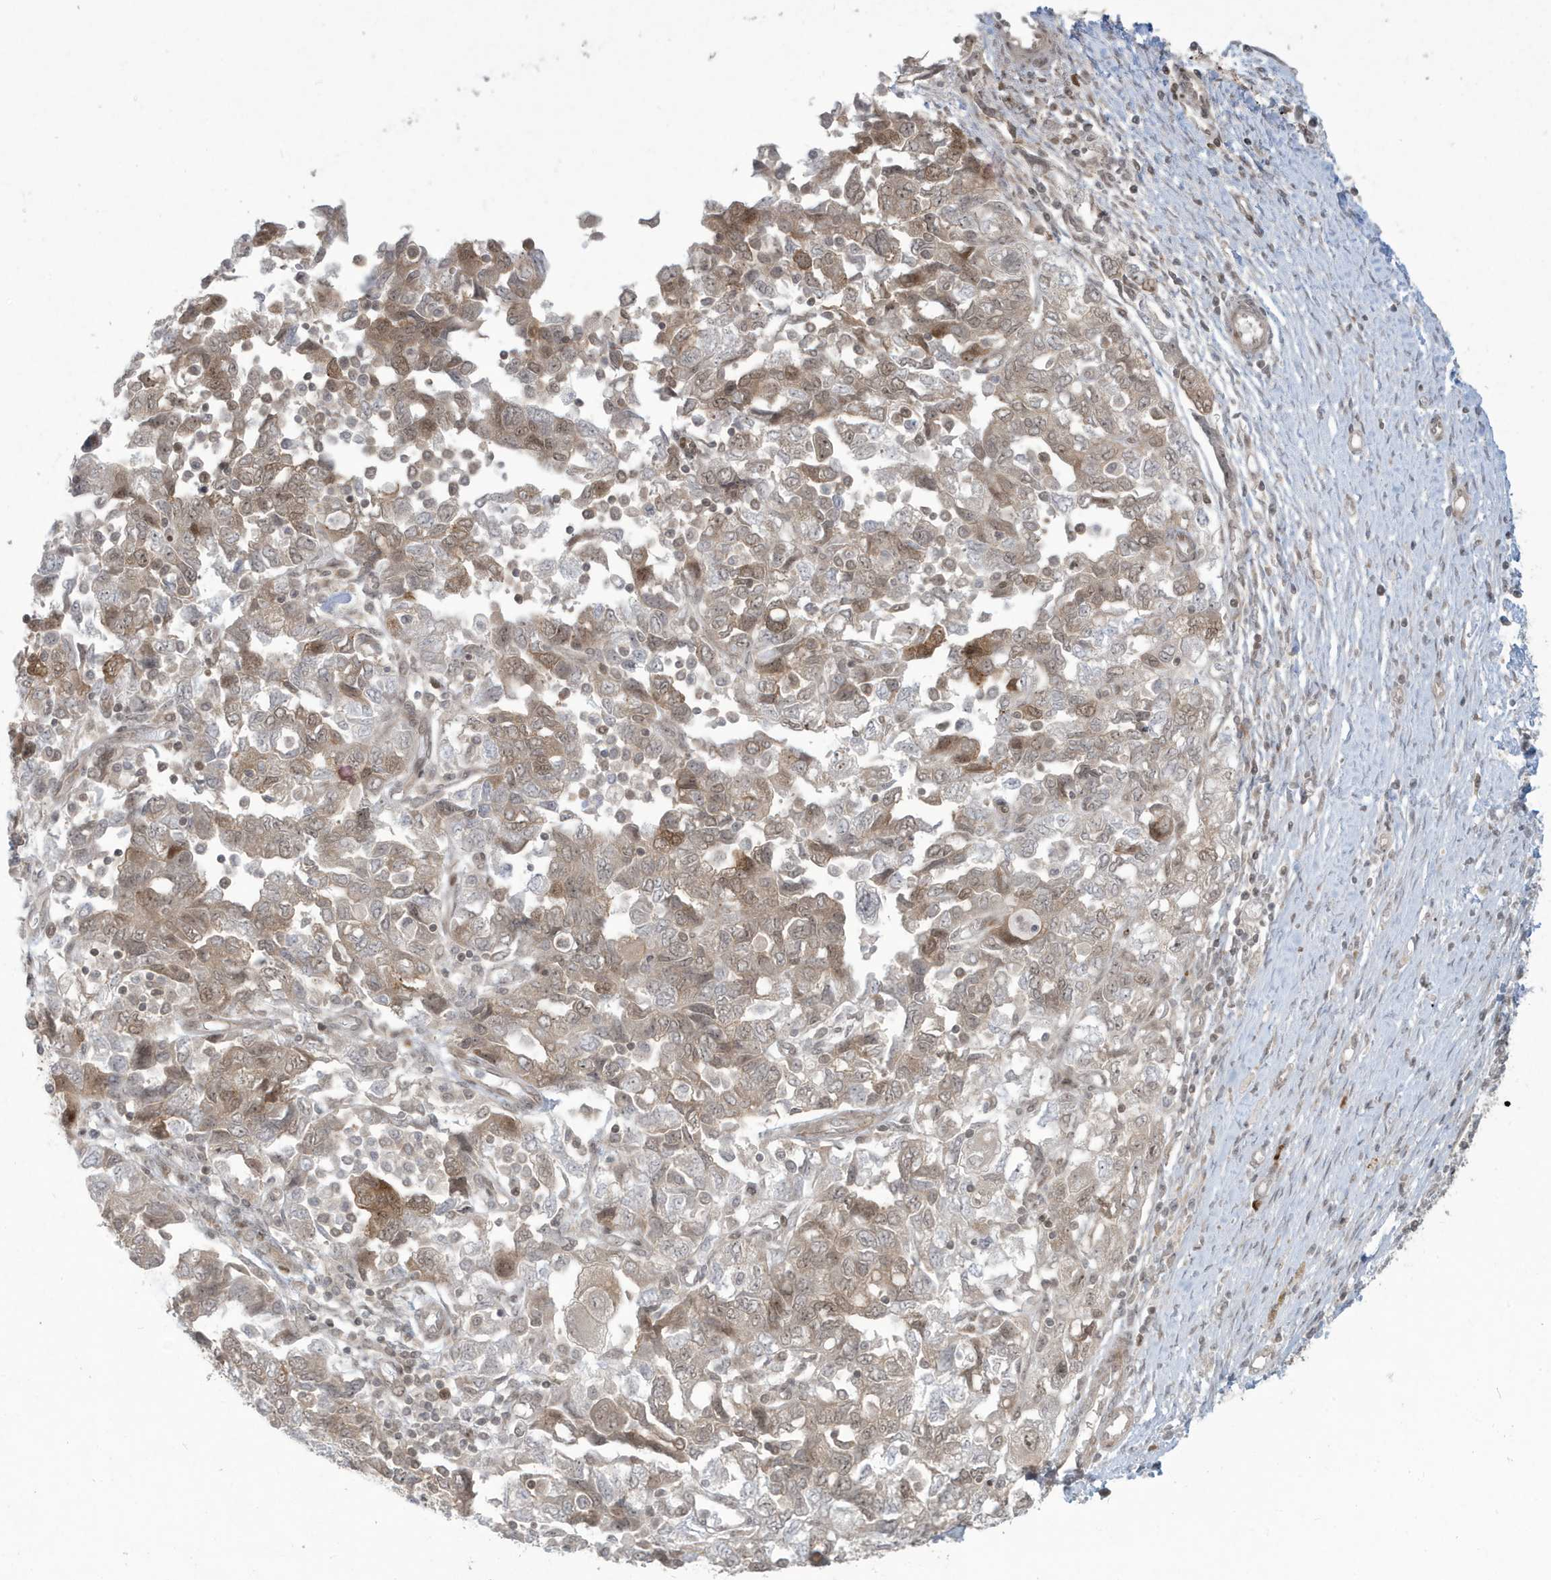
{"staining": {"intensity": "weak", "quantity": ">75%", "location": "cytoplasmic/membranous,nuclear"}, "tissue": "ovarian cancer", "cell_type": "Tumor cells", "image_type": "cancer", "snomed": [{"axis": "morphology", "description": "Carcinoma, NOS"}, {"axis": "morphology", "description": "Cystadenocarcinoma, serous, NOS"}, {"axis": "topography", "description": "Ovary"}], "caption": "Immunohistochemistry of serous cystadenocarcinoma (ovarian) reveals low levels of weak cytoplasmic/membranous and nuclear staining in about >75% of tumor cells. (DAB (3,3'-diaminobenzidine) = brown stain, brightfield microscopy at high magnification).", "gene": "C1orf52", "patient": {"sex": "female", "age": 69}}